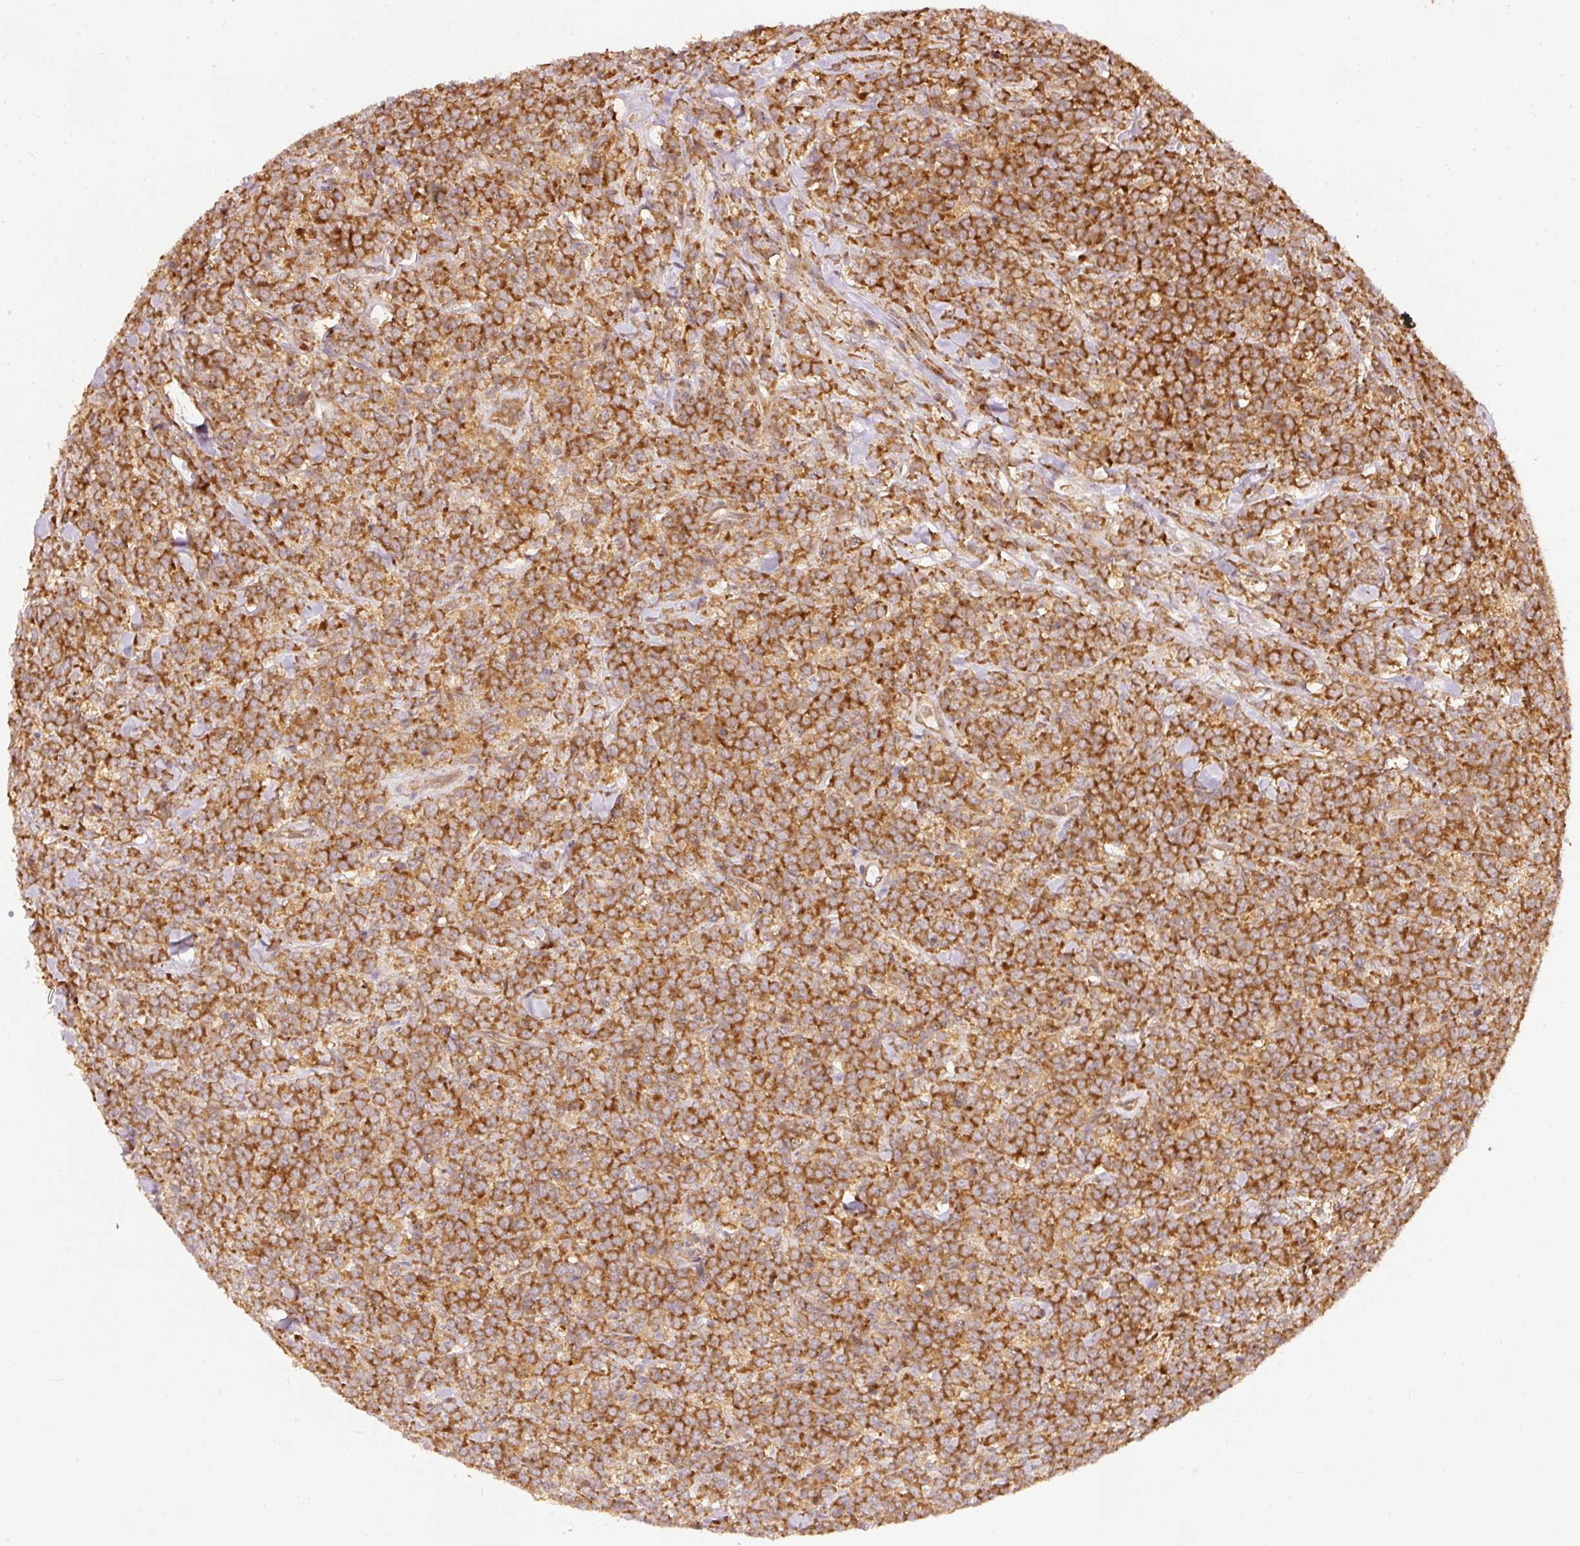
{"staining": {"intensity": "strong", "quantity": ">75%", "location": "cytoplasmic/membranous"}, "tissue": "lymphoma", "cell_type": "Tumor cells", "image_type": "cancer", "snomed": [{"axis": "morphology", "description": "Malignant lymphoma, non-Hodgkin's type, High grade"}, {"axis": "topography", "description": "Small intestine"}], "caption": "Lymphoma tissue displays strong cytoplasmic/membranous positivity in approximately >75% of tumor cells, visualized by immunohistochemistry.", "gene": "EIF3B", "patient": {"sex": "male", "age": 8}}